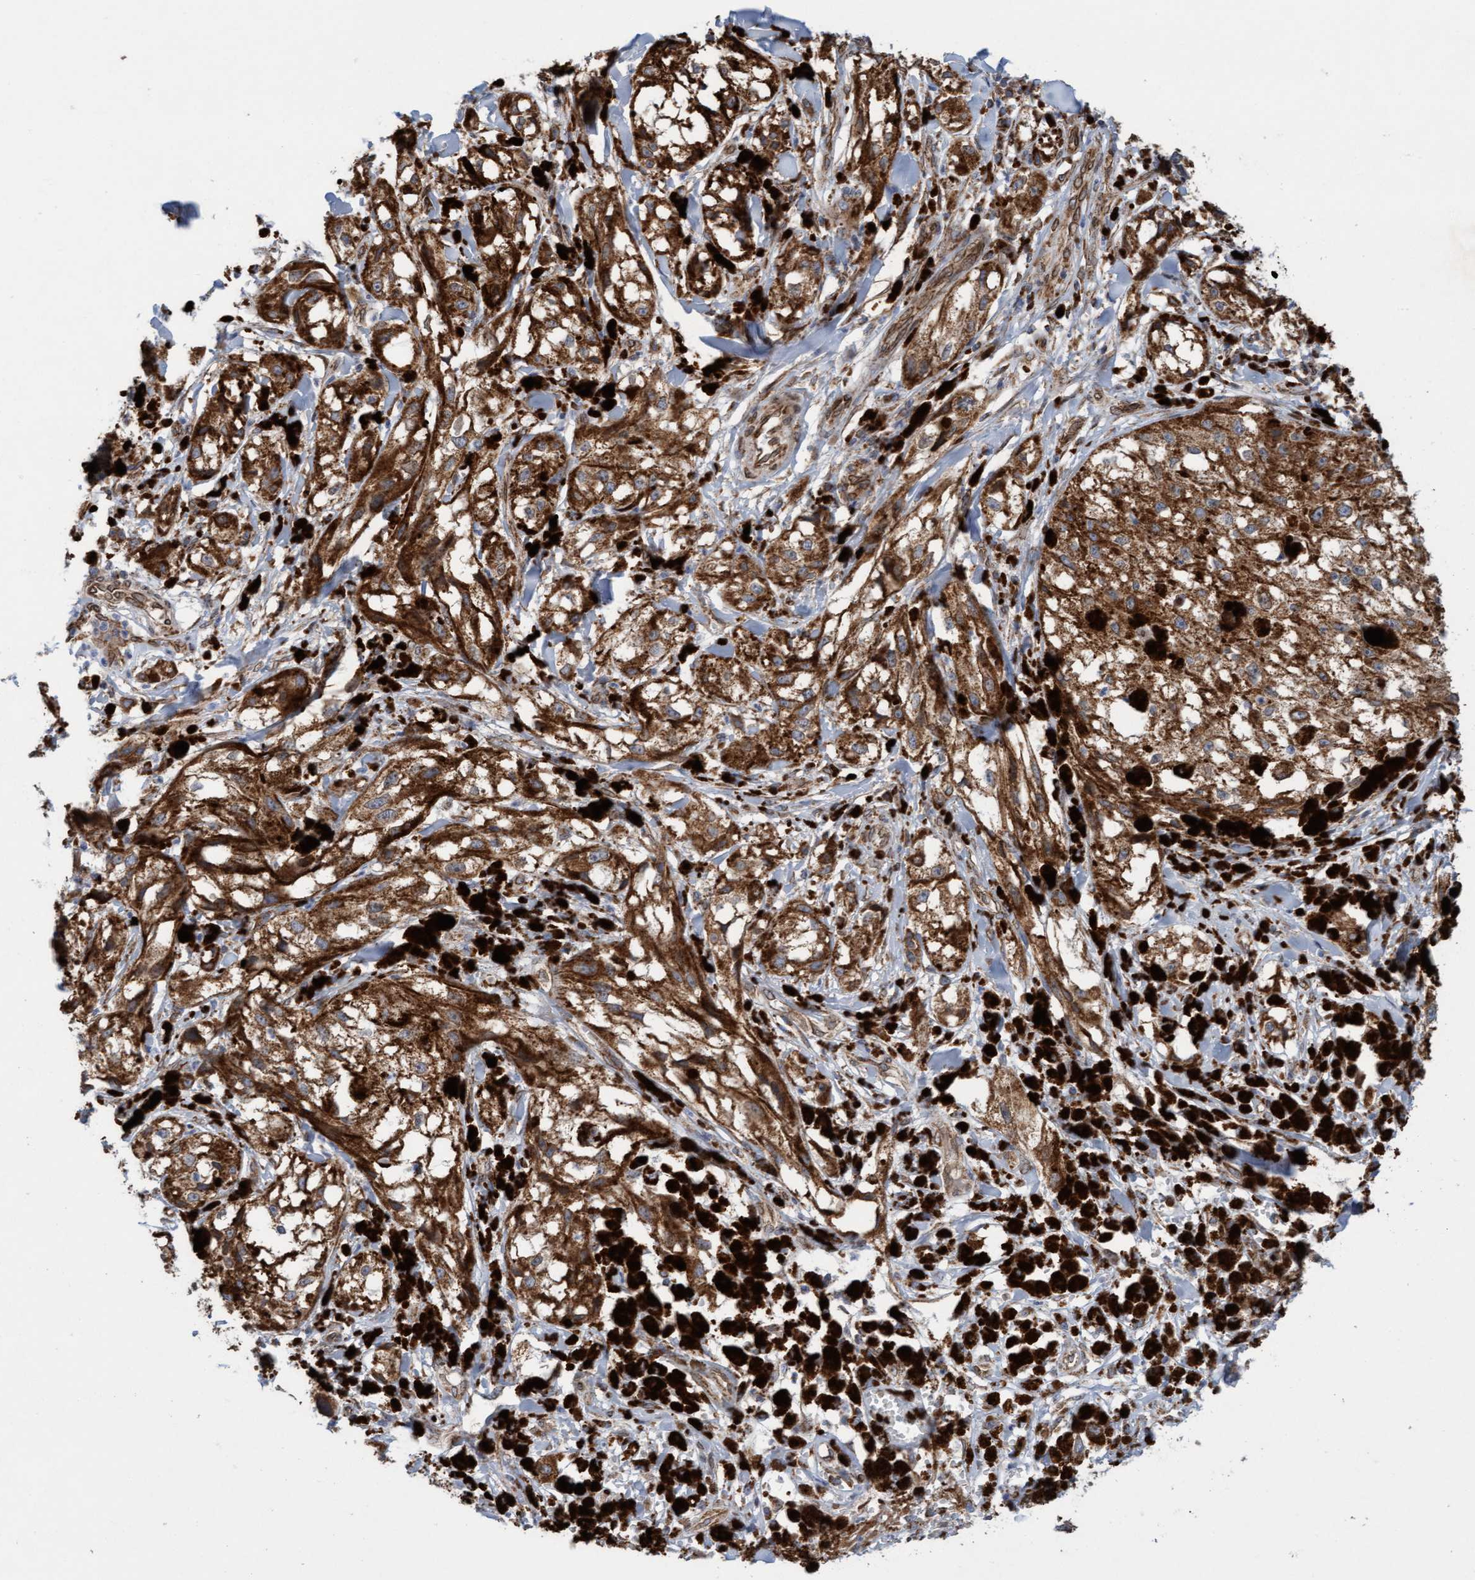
{"staining": {"intensity": "strong", "quantity": ">75%", "location": "cytoplasmic/membranous"}, "tissue": "melanoma", "cell_type": "Tumor cells", "image_type": "cancer", "snomed": [{"axis": "morphology", "description": "Malignant melanoma, NOS"}, {"axis": "topography", "description": "Skin"}], "caption": "A brown stain shows strong cytoplasmic/membranous positivity of a protein in human melanoma tumor cells.", "gene": "MRPS23", "patient": {"sex": "male", "age": 88}}